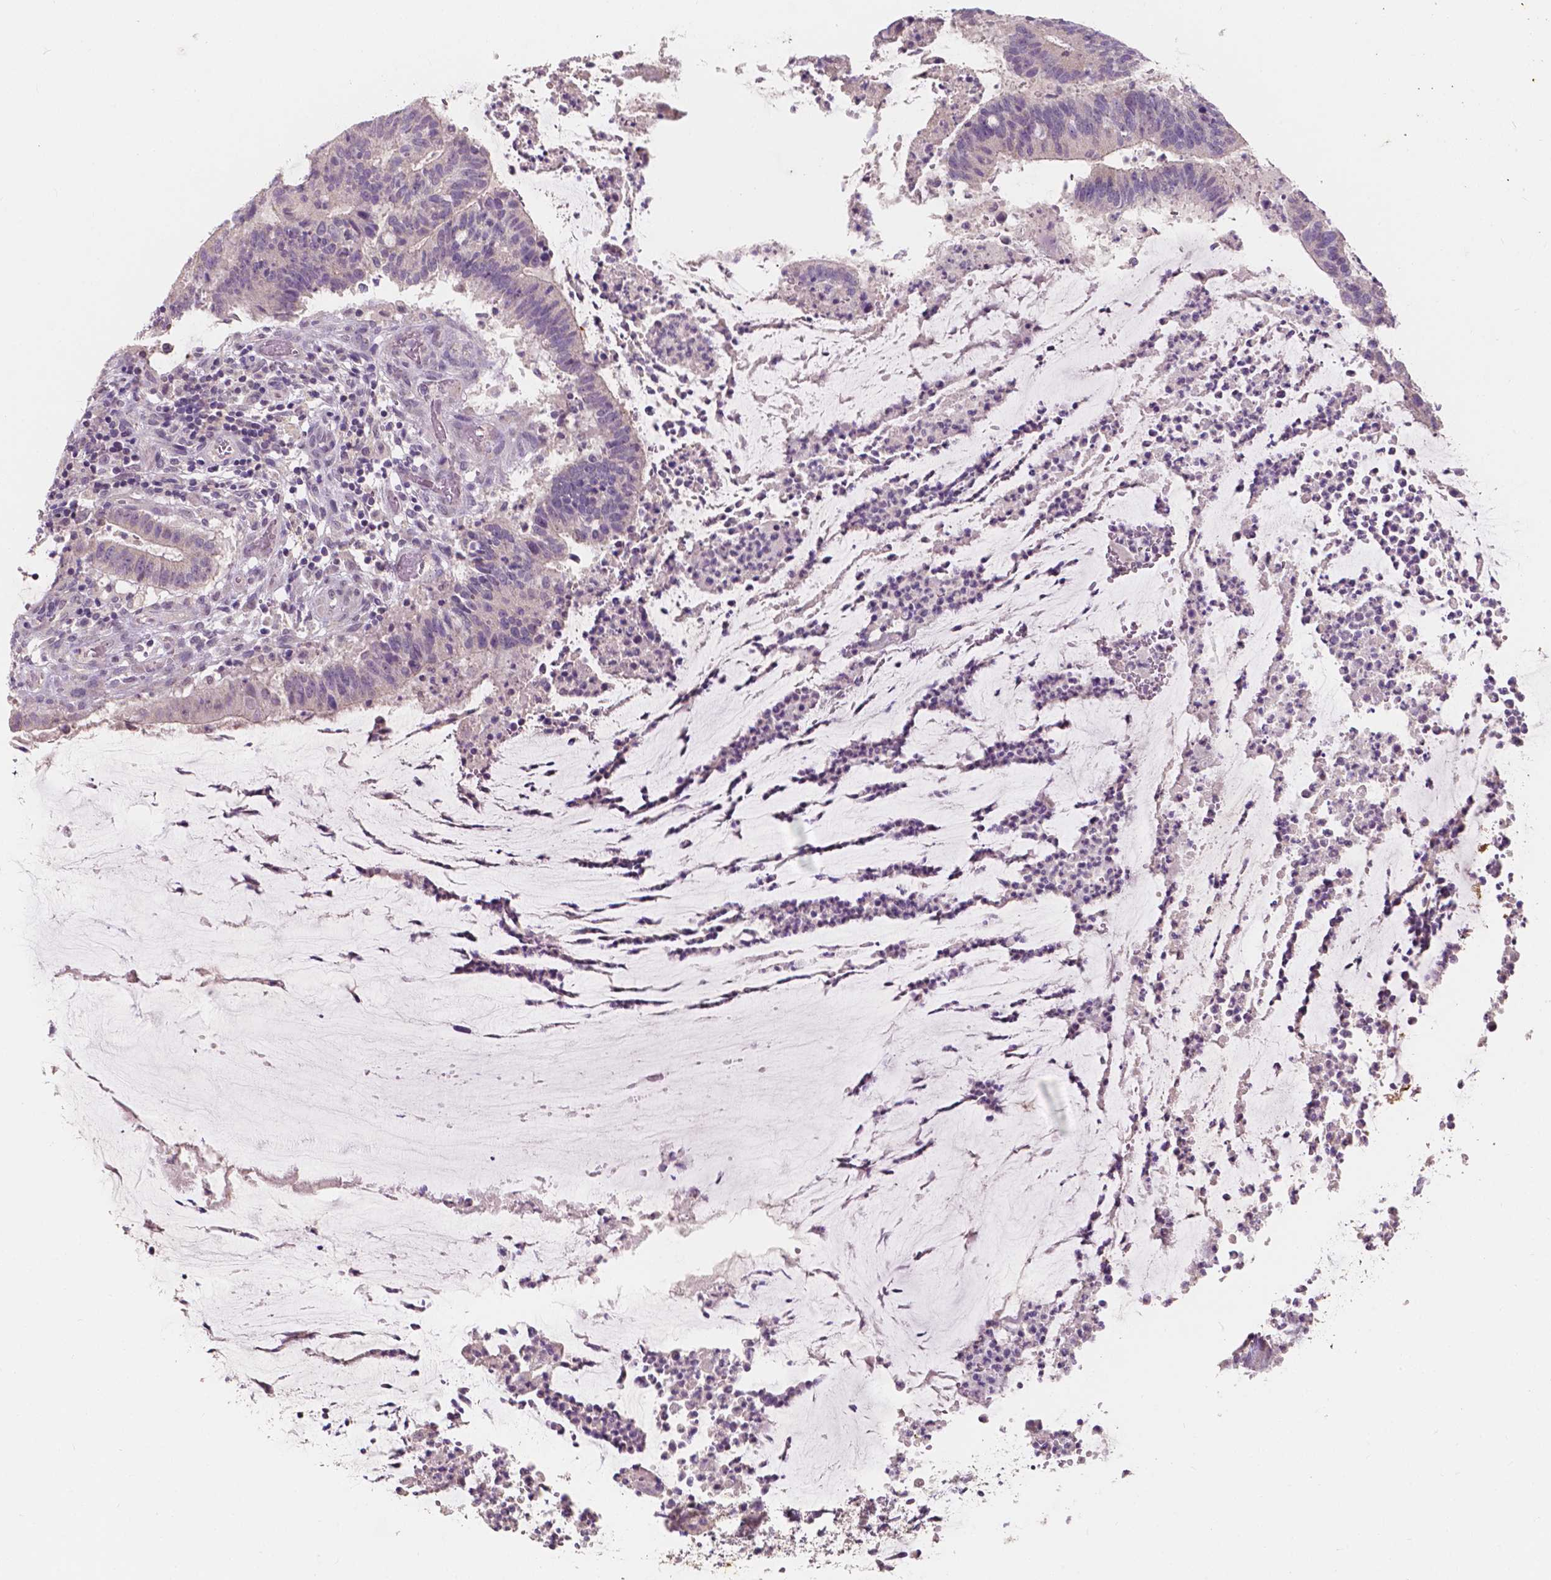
{"staining": {"intensity": "negative", "quantity": "none", "location": "none"}, "tissue": "colorectal cancer", "cell_type": "Tumor cells", "image_type": "cancer", "snomed": [{"axis": "morphology", "description": "Adenocarcinoma, NOS"}, {"axis": "topography", "description": "Colon"}], "caption": "An image of human colorectal adenocarcinoma is negative for staining in tumor cells.", "gene": "SIRT2", "patient": {"sex": "female", "age": 43}}